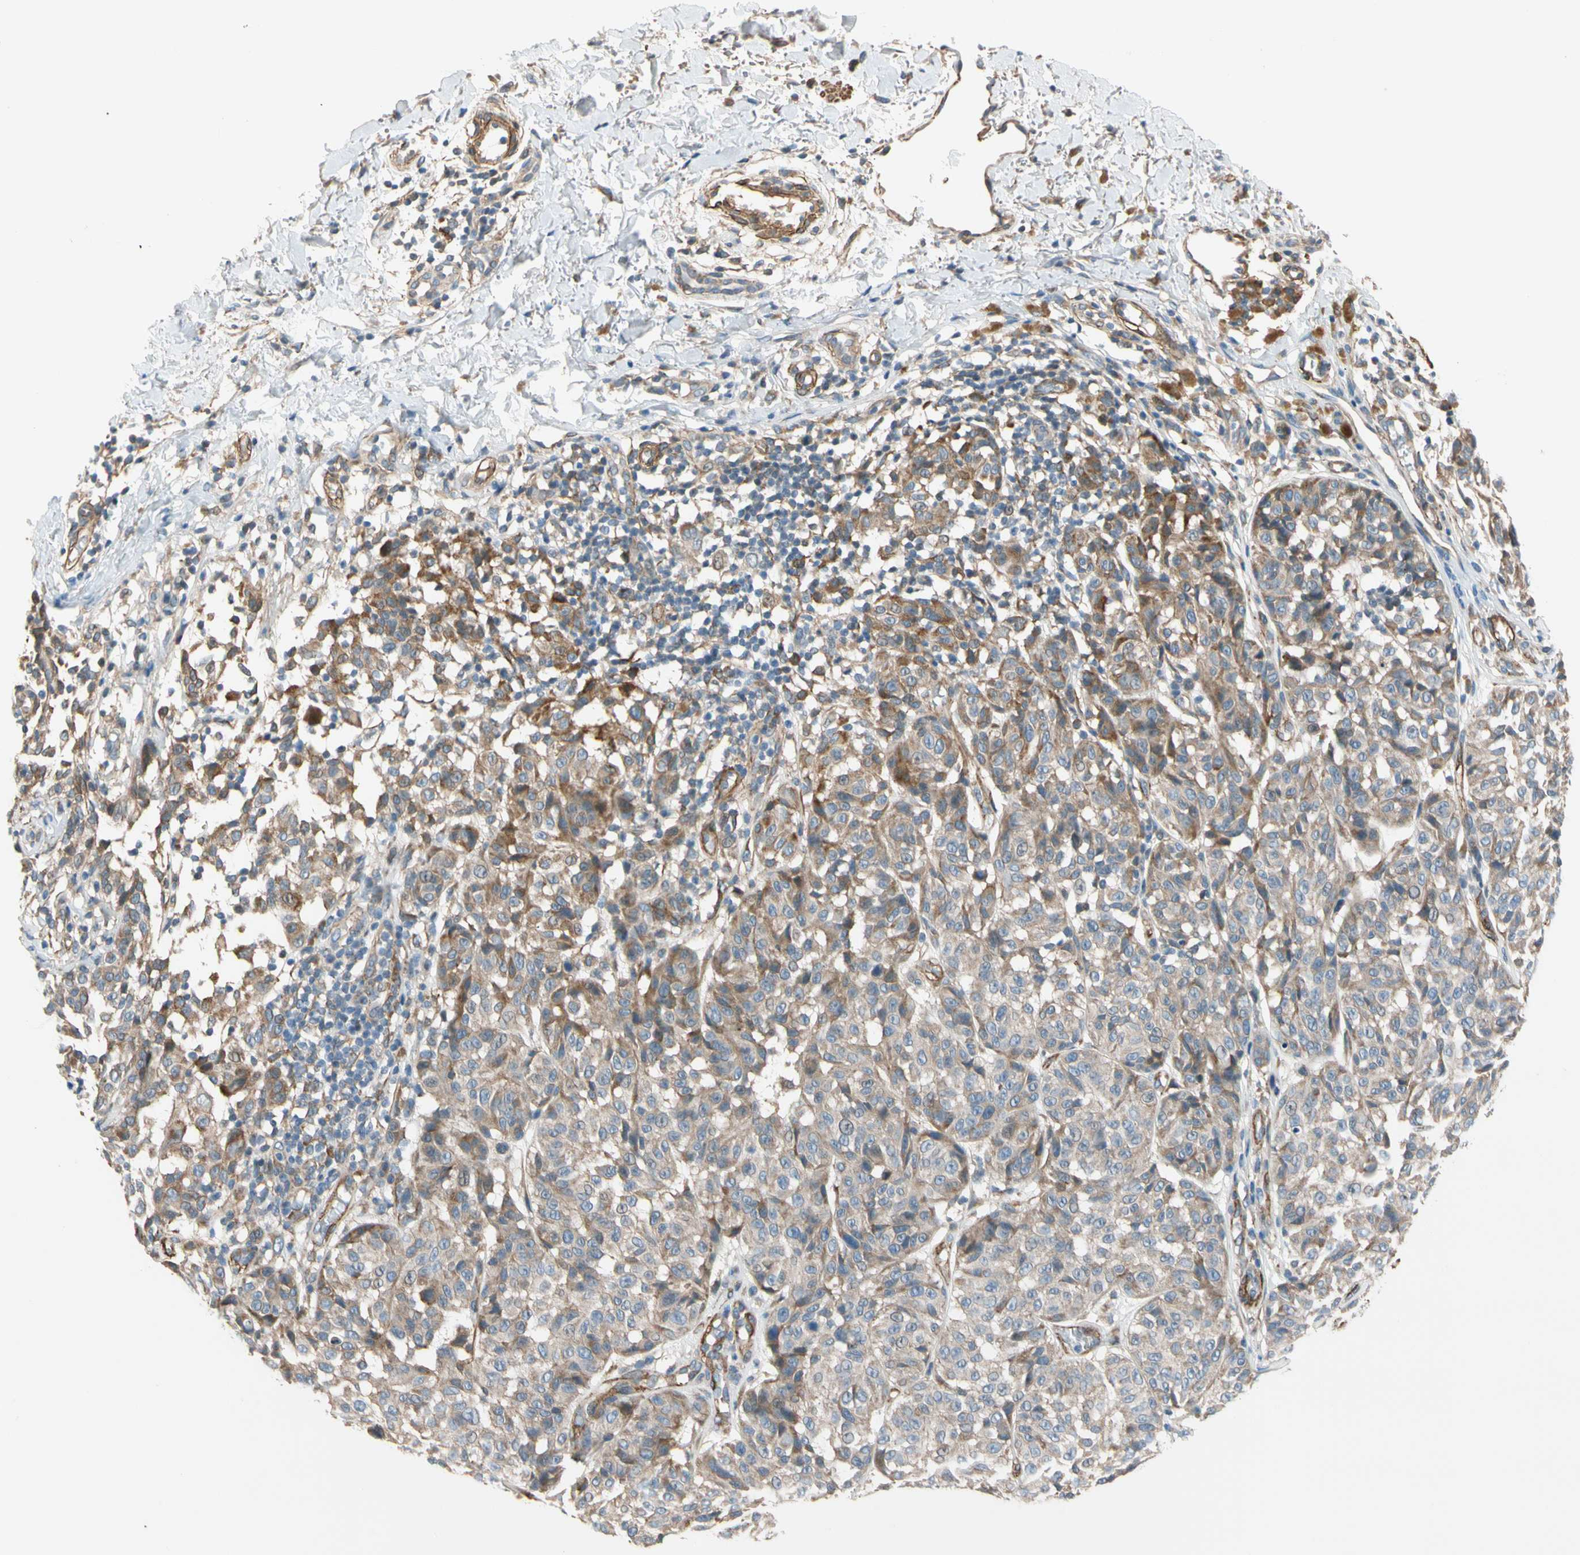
{"staining": {"intensity": "weak", "quantity": ">75%", "location": "cytoplasmic/membranous"}, "tissue": "melanoma", "cell_type": "Tumor cells", "image_type": "cancer", "snomed": [{"axis": "morphology", "description": "Malignant melanoma, NOS"}, {"axis": "topography", "description": "Skin"}], "caption": "Tumor cells display low levels of weak cytoplasmic/membranous expression in approximately >75% of cells in human malignant melanoma.", "gene": "LIMK2", "patient": {"sex": "female", "age": 46}}